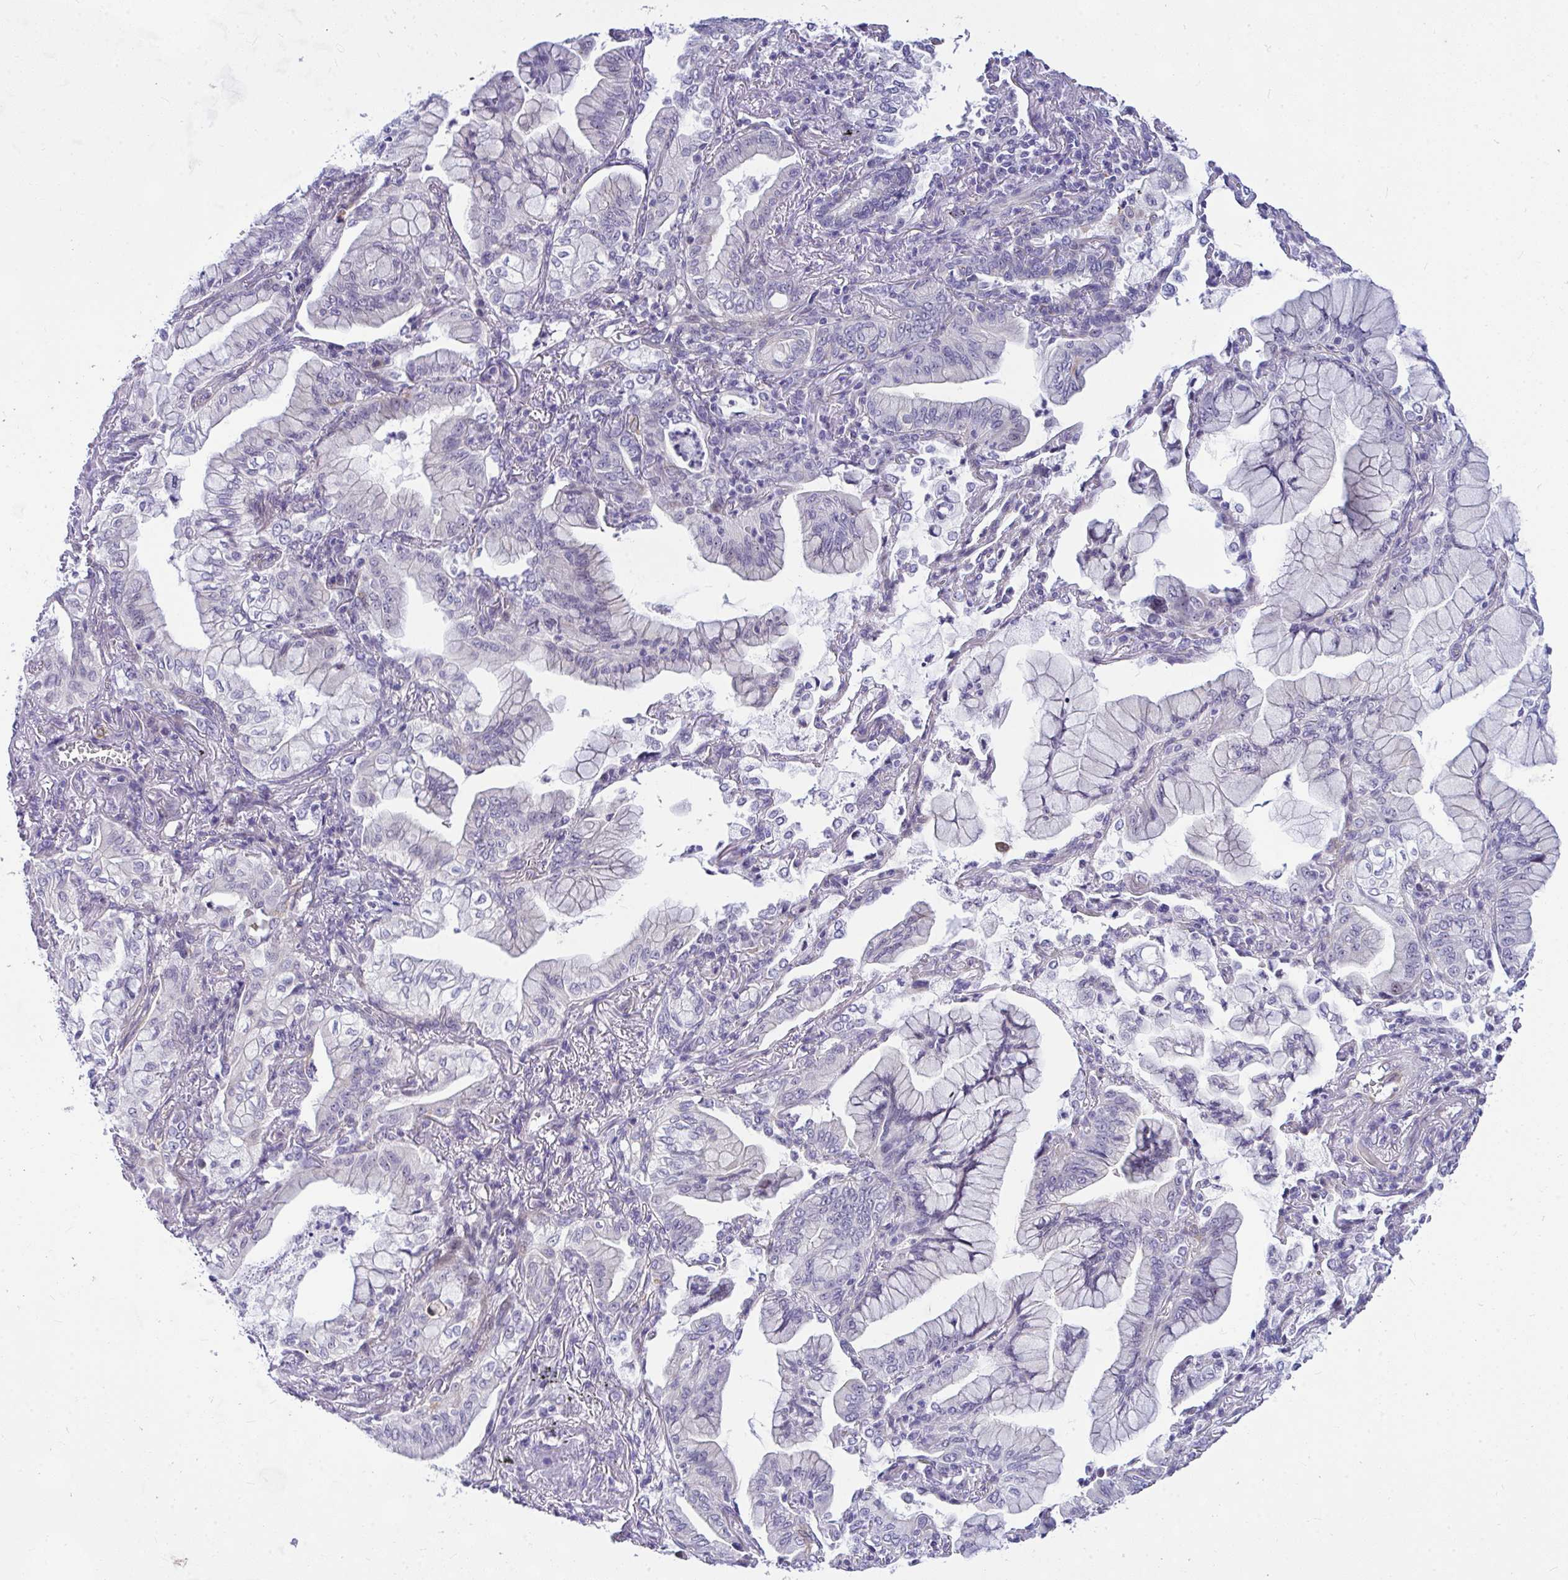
{"staining": {"intensity": "negative", "quantity": "none", "location": "none"}, "tissue": "lung cancer", "cell_type": "Tumor cells", "image_type": "cancer", "snomed": [{"axis": "morphology", "description": "Adenocarcinoma, NOS"}, {"axis": "topography", "description": "Lung"}], "caption": "There is no significant staining in tumor cells of lung adenocarcinoma.", "gene": "NFXL1", "patient": {"sex": "male", "age": 77}}